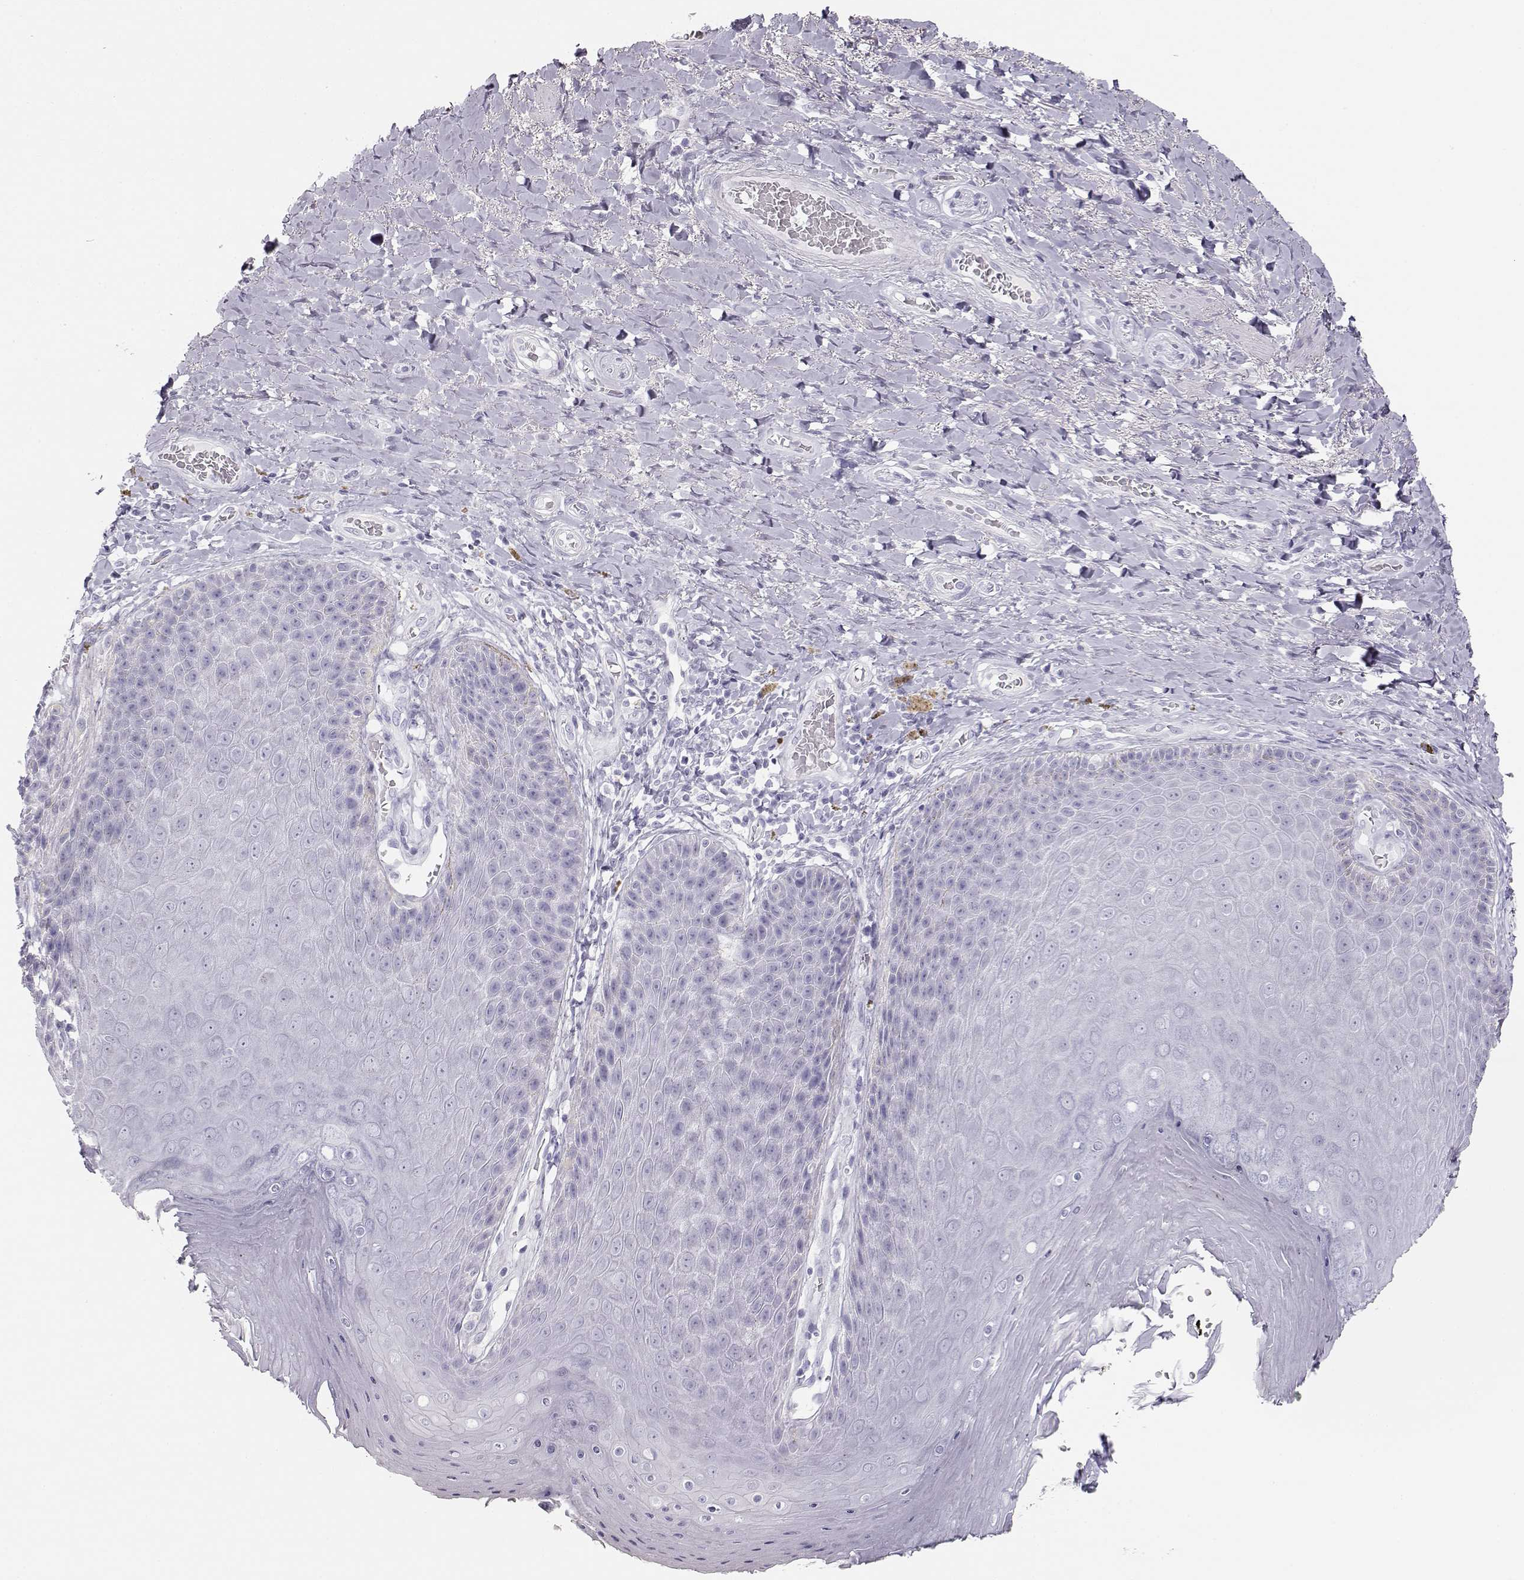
{"staining": {"intensity": "negative", "quantity": "none", "location": "none"}, "tissue": "skin", "cell_type": "Epidermal cells", "image_type": "normal", "snomed": [{"axis": "morphology", "description": "Normal tissue, NOS"}, {"axis": "topography", "description": "Skeletal muscle"}, {"axis": "topography", "description": "Anal"}, {"axis": "topography", "description": "Peripheral nerve tissue"}], "caption": "A histopathology image of skin stained for a protein exhibits no brown staining in epidermal cells. The staining is performed using DAB brown chromogen with nuclei counter-stained in using hematoxylin.", "gene": "TKTL1", "patient": {"sex": "male", "age": 53}}